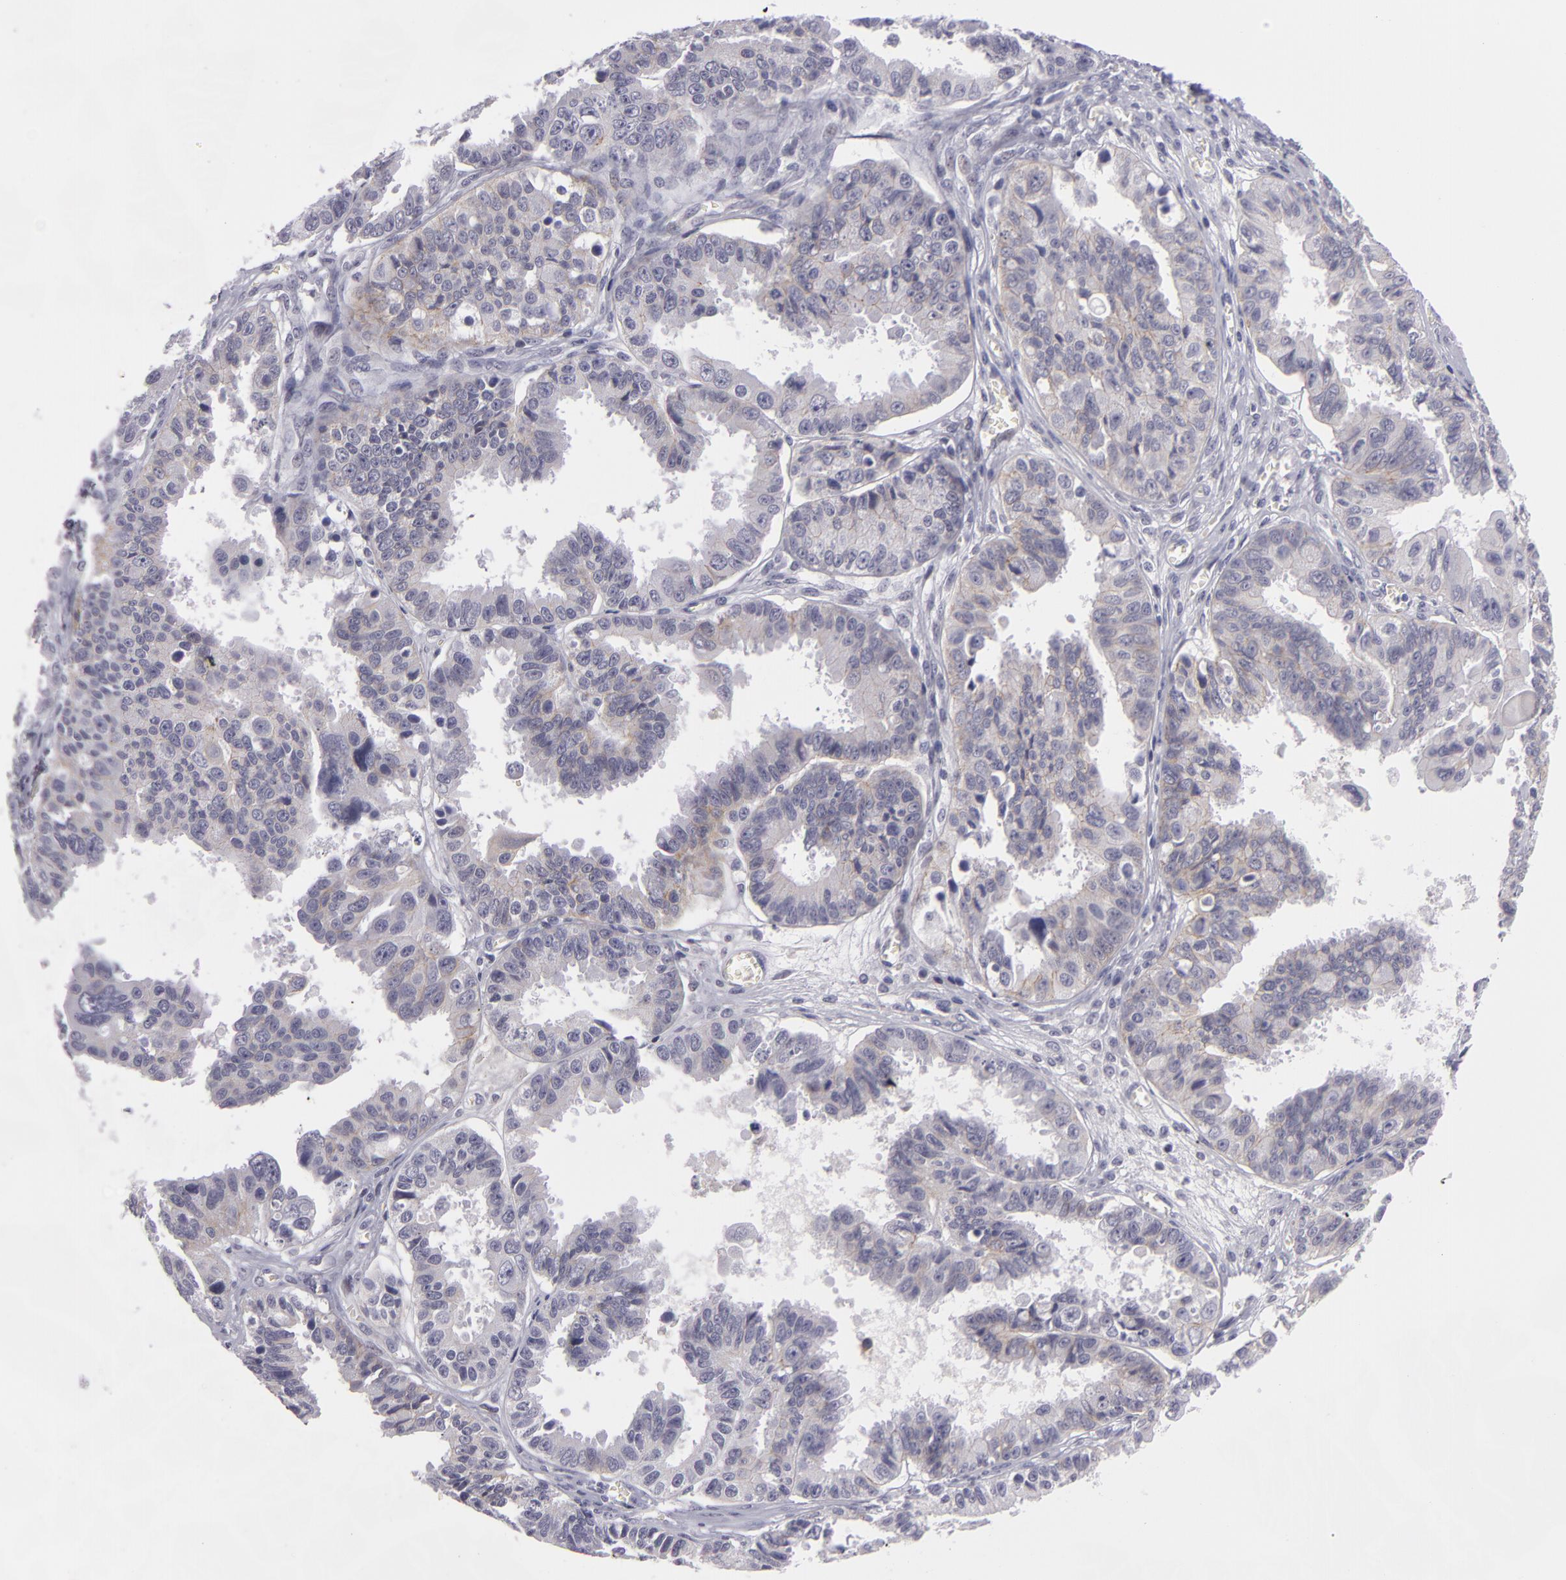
{"staining": {"intensity": "negative", "quantity": "none", "location": "none"}, "tissue": "ovarian cancer", "cell_type": "Tumor cells", "image_type": "cancer", "snomed": [{"axis": "morphology", "description": "Carcinoma, endometroid"}, {"axis": "topography", "description": "Ovary"}], "caption": "IHC histopathology image of neoplastic tissue: ovarian cancer (endometroid carcinoma) stained with DAB (3,3'-diaminobenzidine) demonstrates no significant protein expression in tumor cells.", "gene": "CTNNB1", "patient": {"sex": "female", "age": 85}}